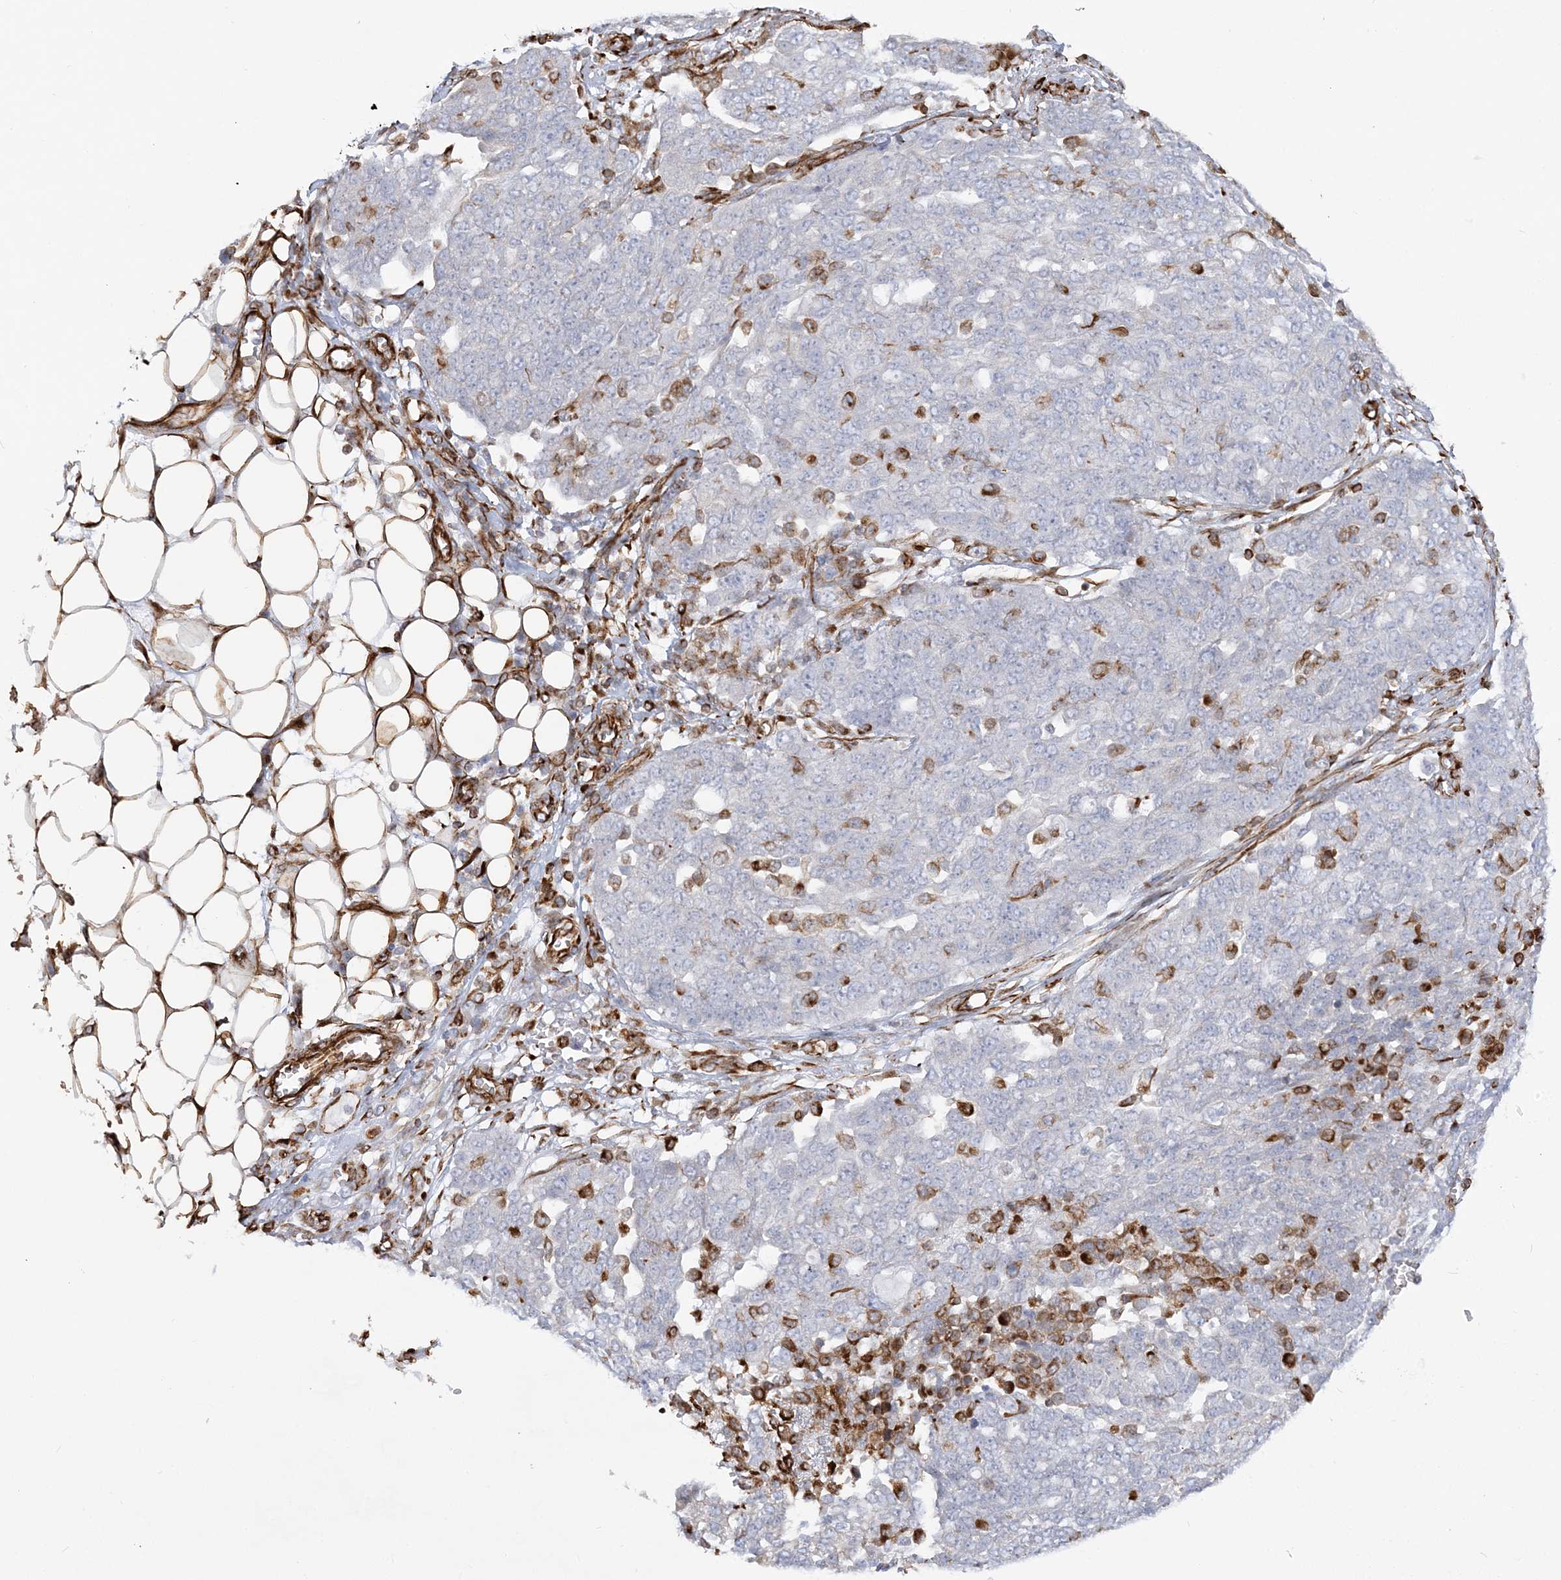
{"staining": {"intensity": "negative", "quantity": "none", "location": "none"}, "tissue": "ovarian cancer", "cell_type": "Tumor cells", "image_type": "cancer", "snomed": [{"axis": "morphology", "description": "Cystadenocarcinoma, serous, NOS"}, {"axis": "topography", "description": "Soft tissue"}, {"axis": "topography", "description": "Ovary"}], "caption": "Immunohistochemistry of ovarian cancer (serous cystadenocarcinoma) exhibits no expression in tumor cells.", "gene": "SCLT1", "patient": {"sex": "female", "age": 57}}